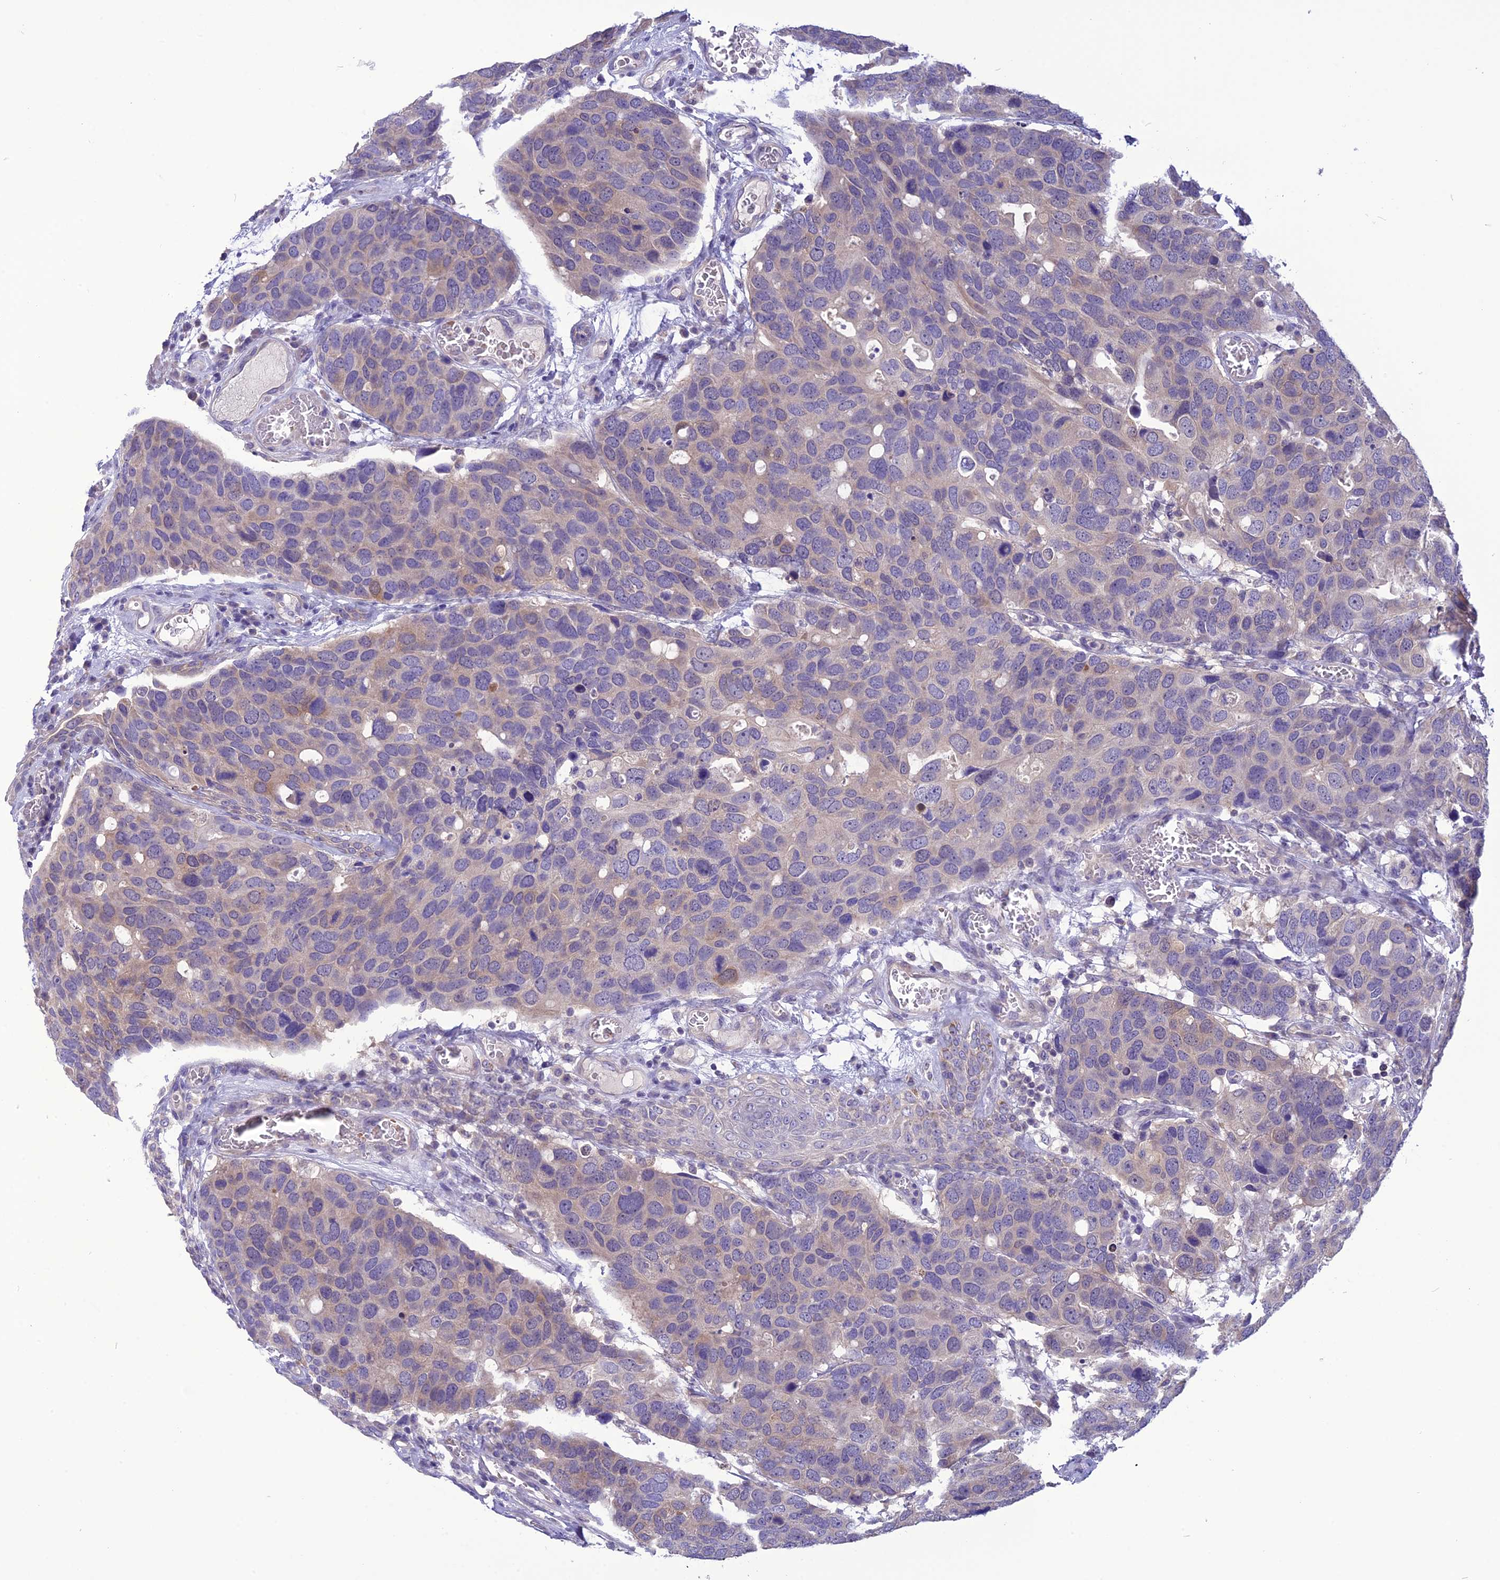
{"staining": {"intensity": "negative", "quantity": "none", "location": "none"}, "tissue": "breast cancer", "cell_type": "Tumor cells", "image_type": "cancer", "snomed": [{"axis": "morphology", "description": "Duct carcinoma"}, {"axis": "topography", "description": "Breast"}], "caption": "This is an IHC photomicrograph of human breast intraductal carcinoma. There is no positivity in tumor cells.", "gene": "PSMF1", "patient": {"sex": "female", "age": 83}}